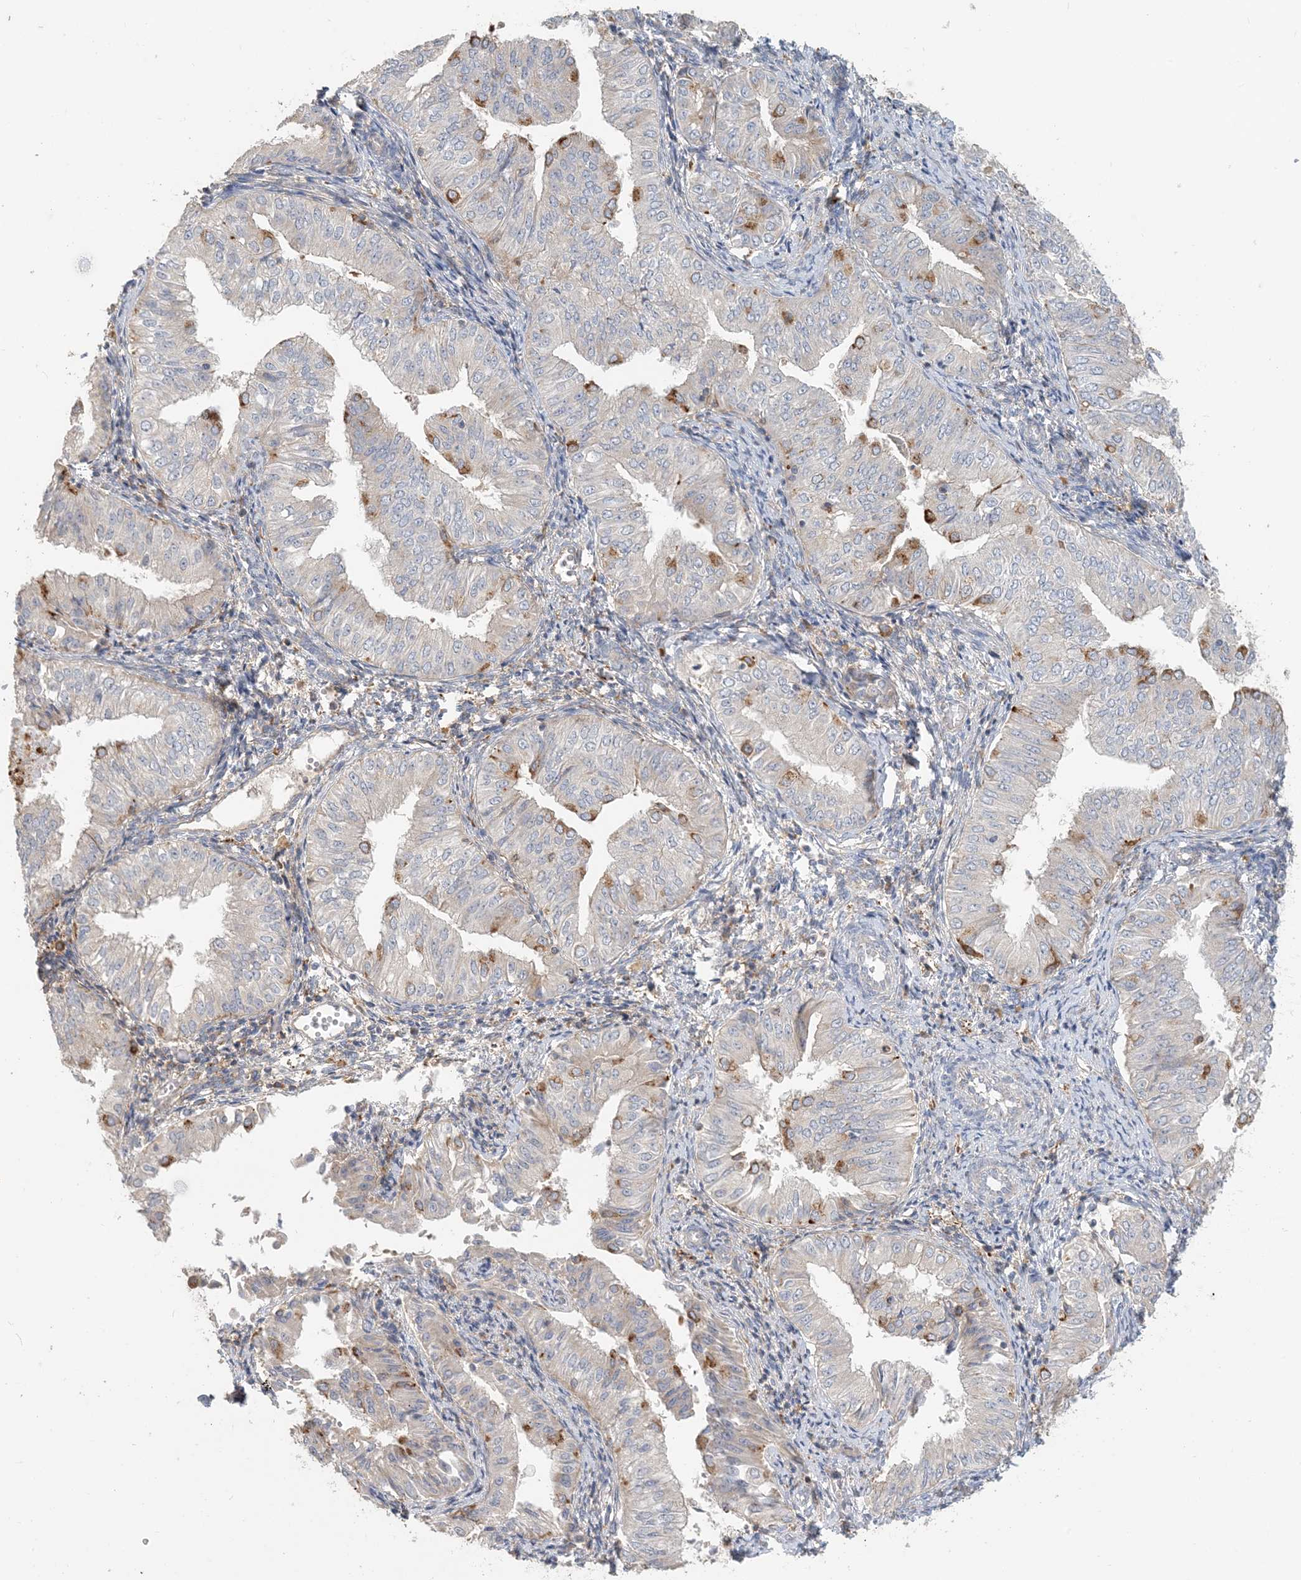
{"staining": {"intensity": "moderate", "quantity": "<25%", "location": "cytoplasmic/membranous"}, "tissue": "endometrial cancer", "cell_type": "Tumor cells", "image_type": "cancer", "snomed": [{"axis": "morphology", "description": "Normal tissue, NOS"}, {"axis": "morphology", "description": "Adenocarcinoma, NOS"}, {"axis": "topography", "description": "Endometrium"}], "caption": "The immunohistochemical stain highlights moderate cytoplasmic/membranous expression in tumor cells of adenocarcinoma (endometrial) tissue.", "gene": "SPPL2A", "patient": {"sex": "female", "age": 53}}